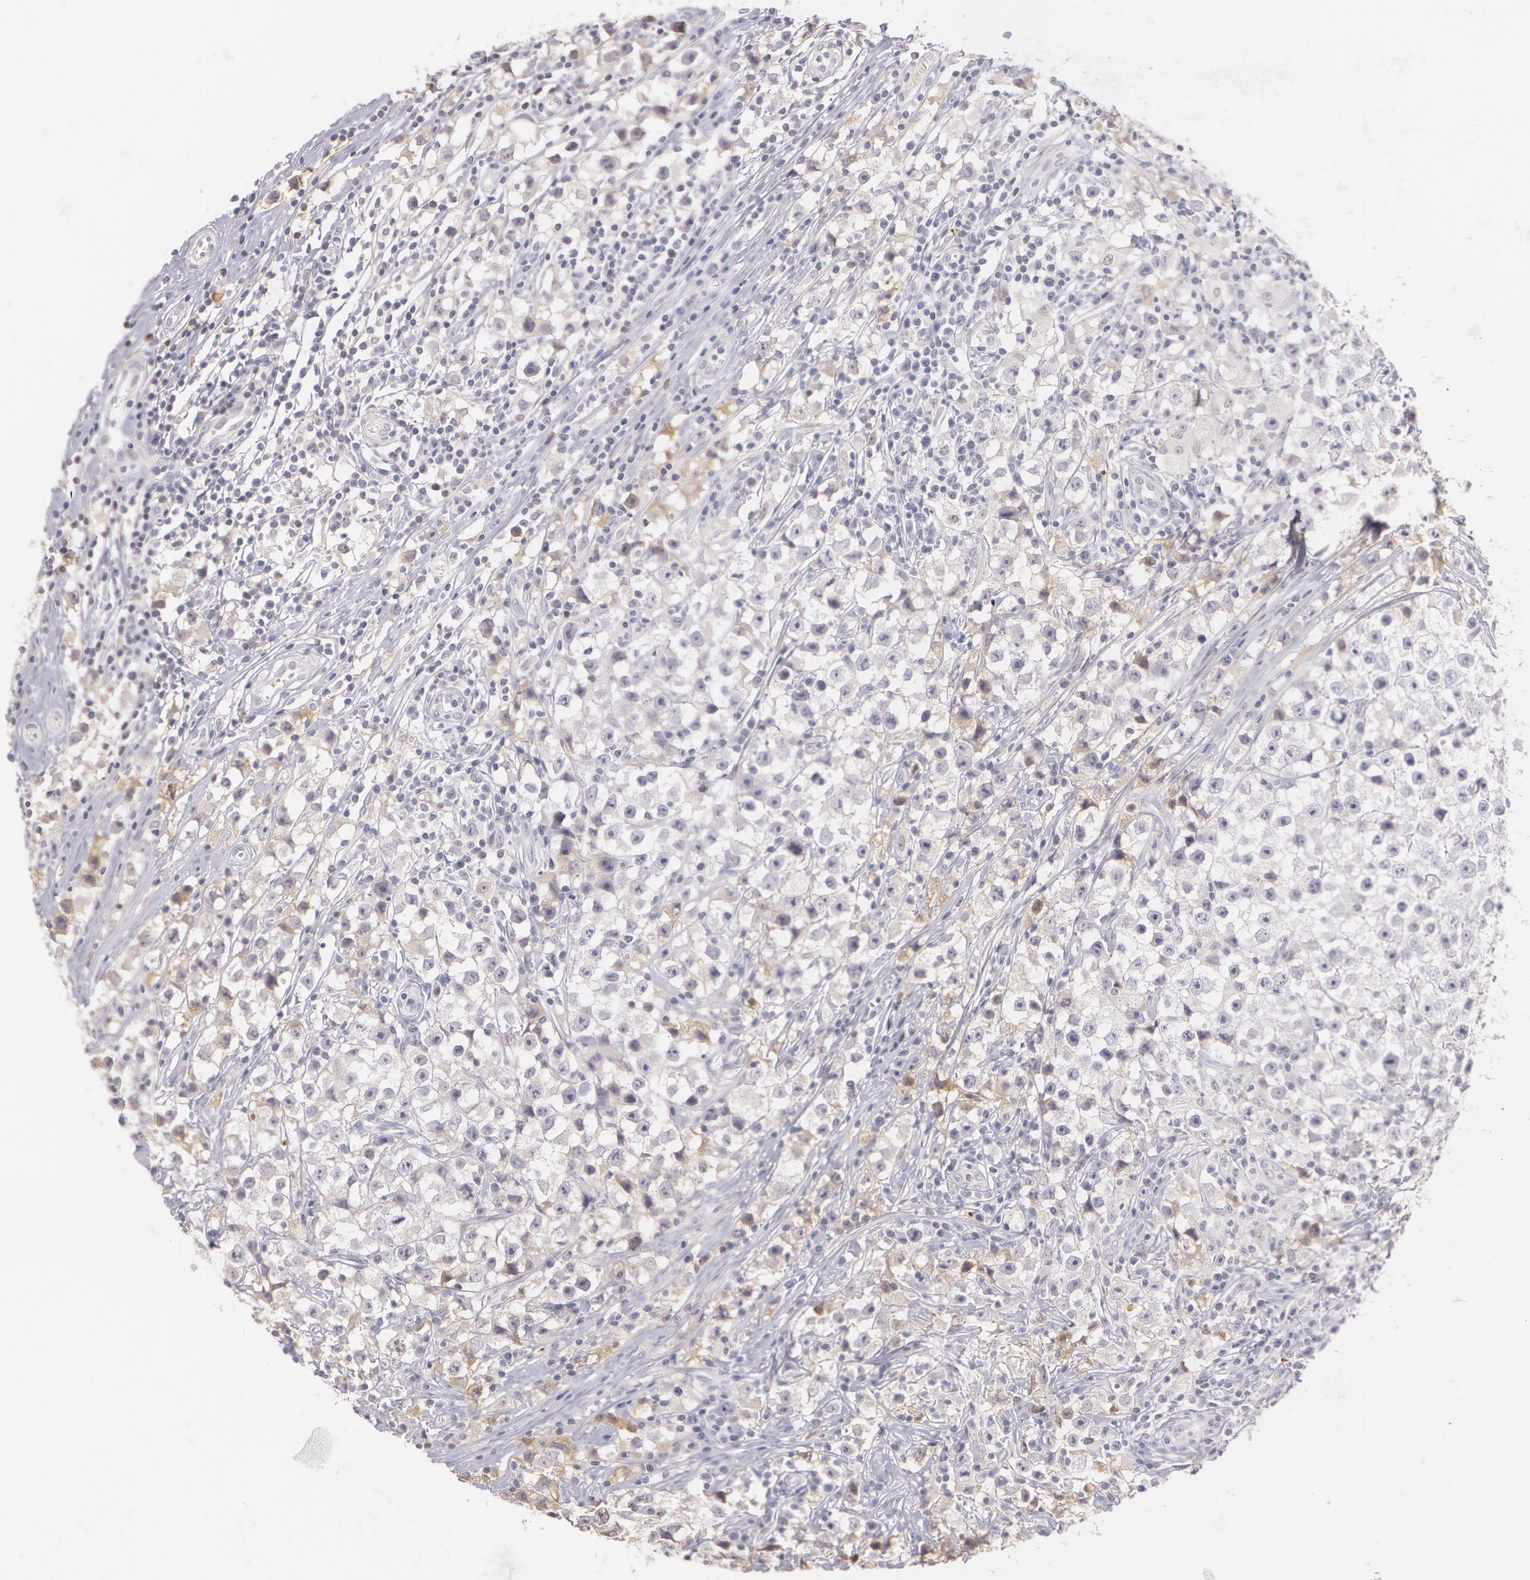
{"staining": {"intensity": "weak", "quantity": "<25%", "location": "cytoplasmic/membranous"}, "tissue": "testis cancer", "cell_type": "Tumor cells", "image_type": "cancer", "snomed": [{"axis": "morphology", "description": "Seminoma, NOS"}, {"axis": "topography", "description": "Testis"}], "caption": "DAB immunohistochemical staining of seminoma (testis) demonstrates no significant positivity in tumor cells. (DAB immunohistochemistry with hematoxylin counter stain).", "gene": "LBP", "patient": {"sex": "male", "age": 35}}